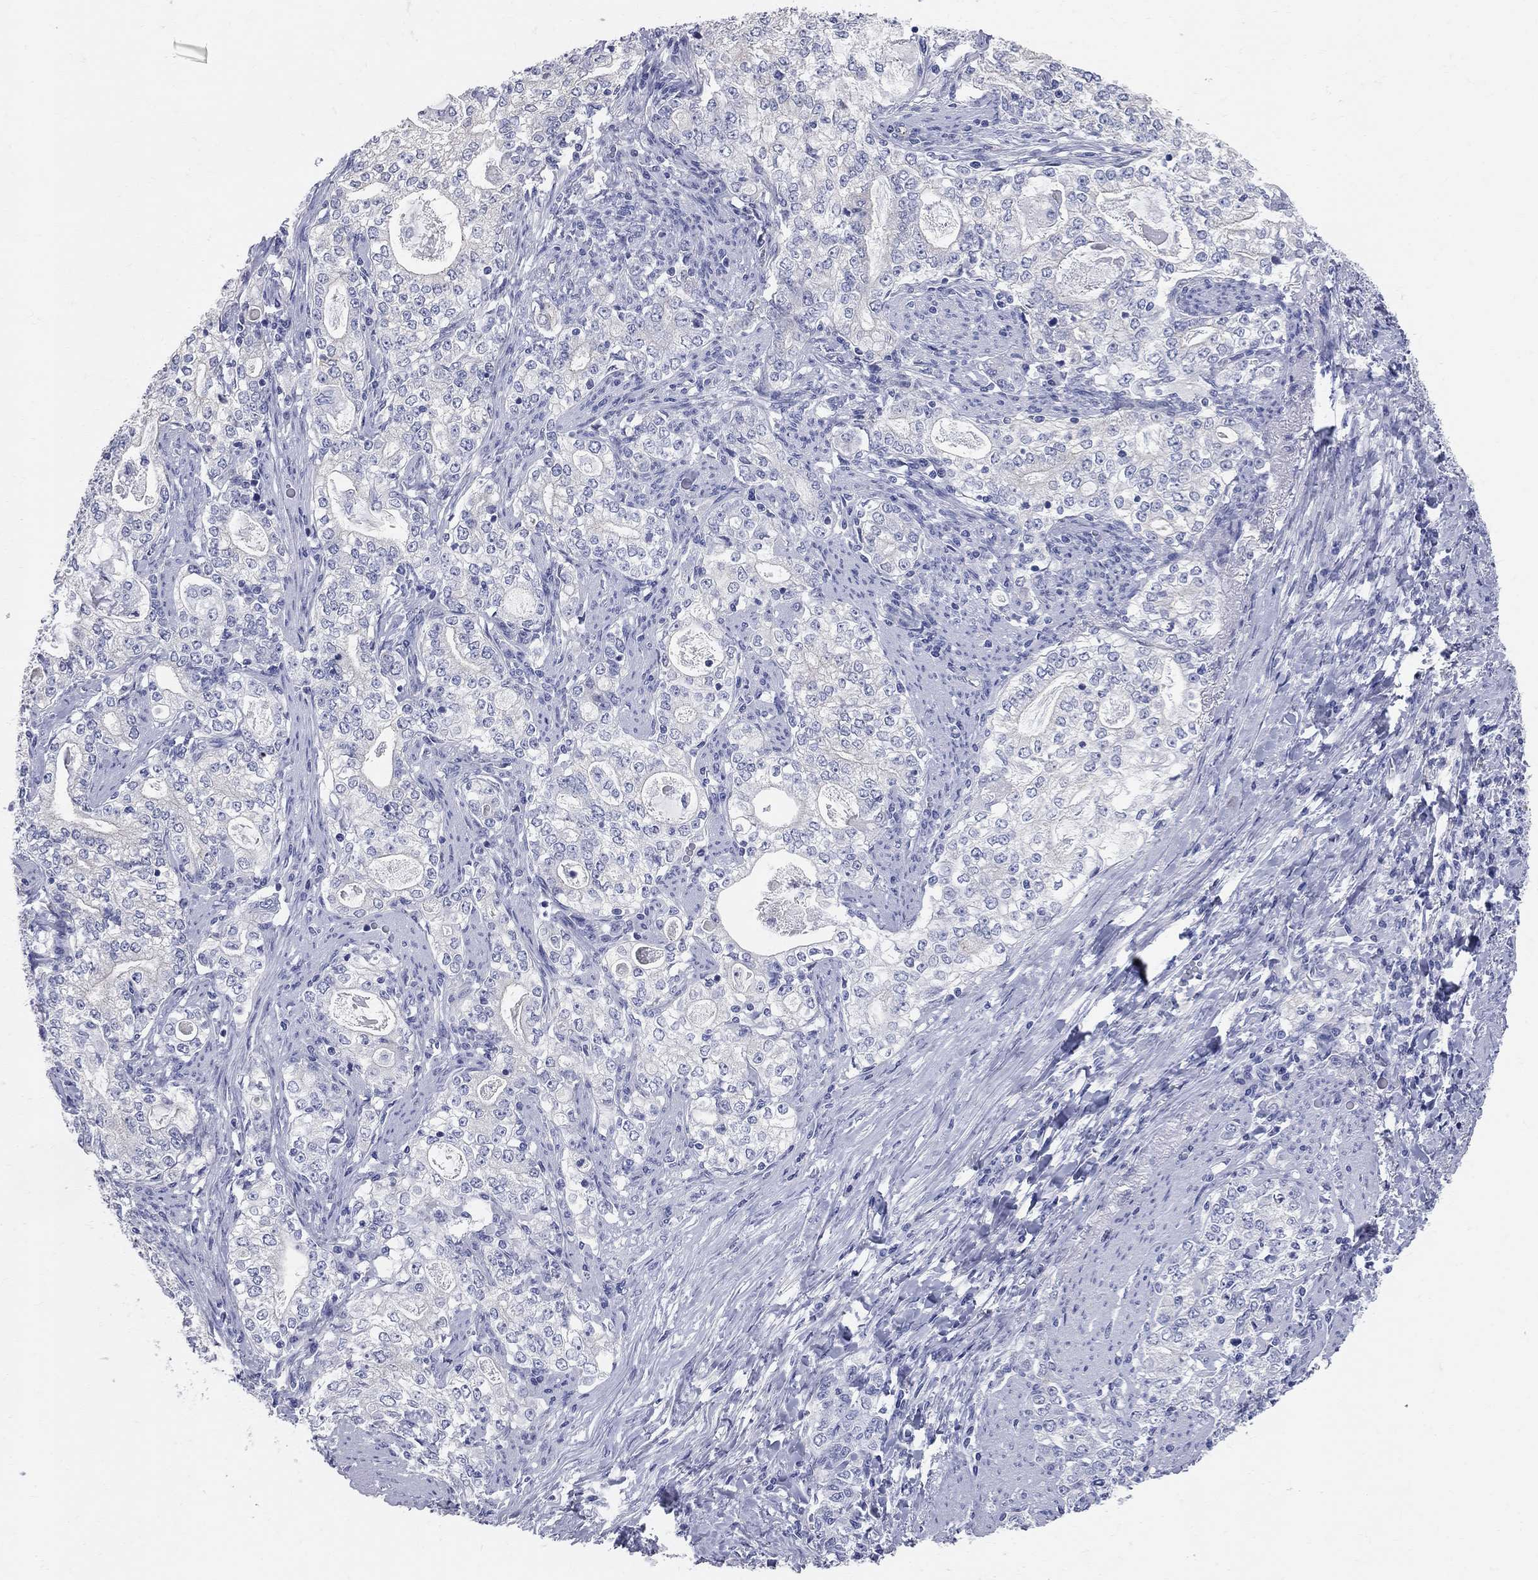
{"staining": {"intensity": "negative", "quantity": "none", "location": "none"}, "tissue": "stomach cancer", "cell_type": "Tumor cells", "image_type": "cancer", "snomed": [{"axis": "morphology", "description": "Adenocarcinoma, NOS"}, {"axis": "topography", "description": "Stomach, lower"}], "caption": "Protein analysis of stomach cancer shows no significant expression in tumor cells.", "gene": "AOX1", "patient": {"sex": "female", "age": 72}}